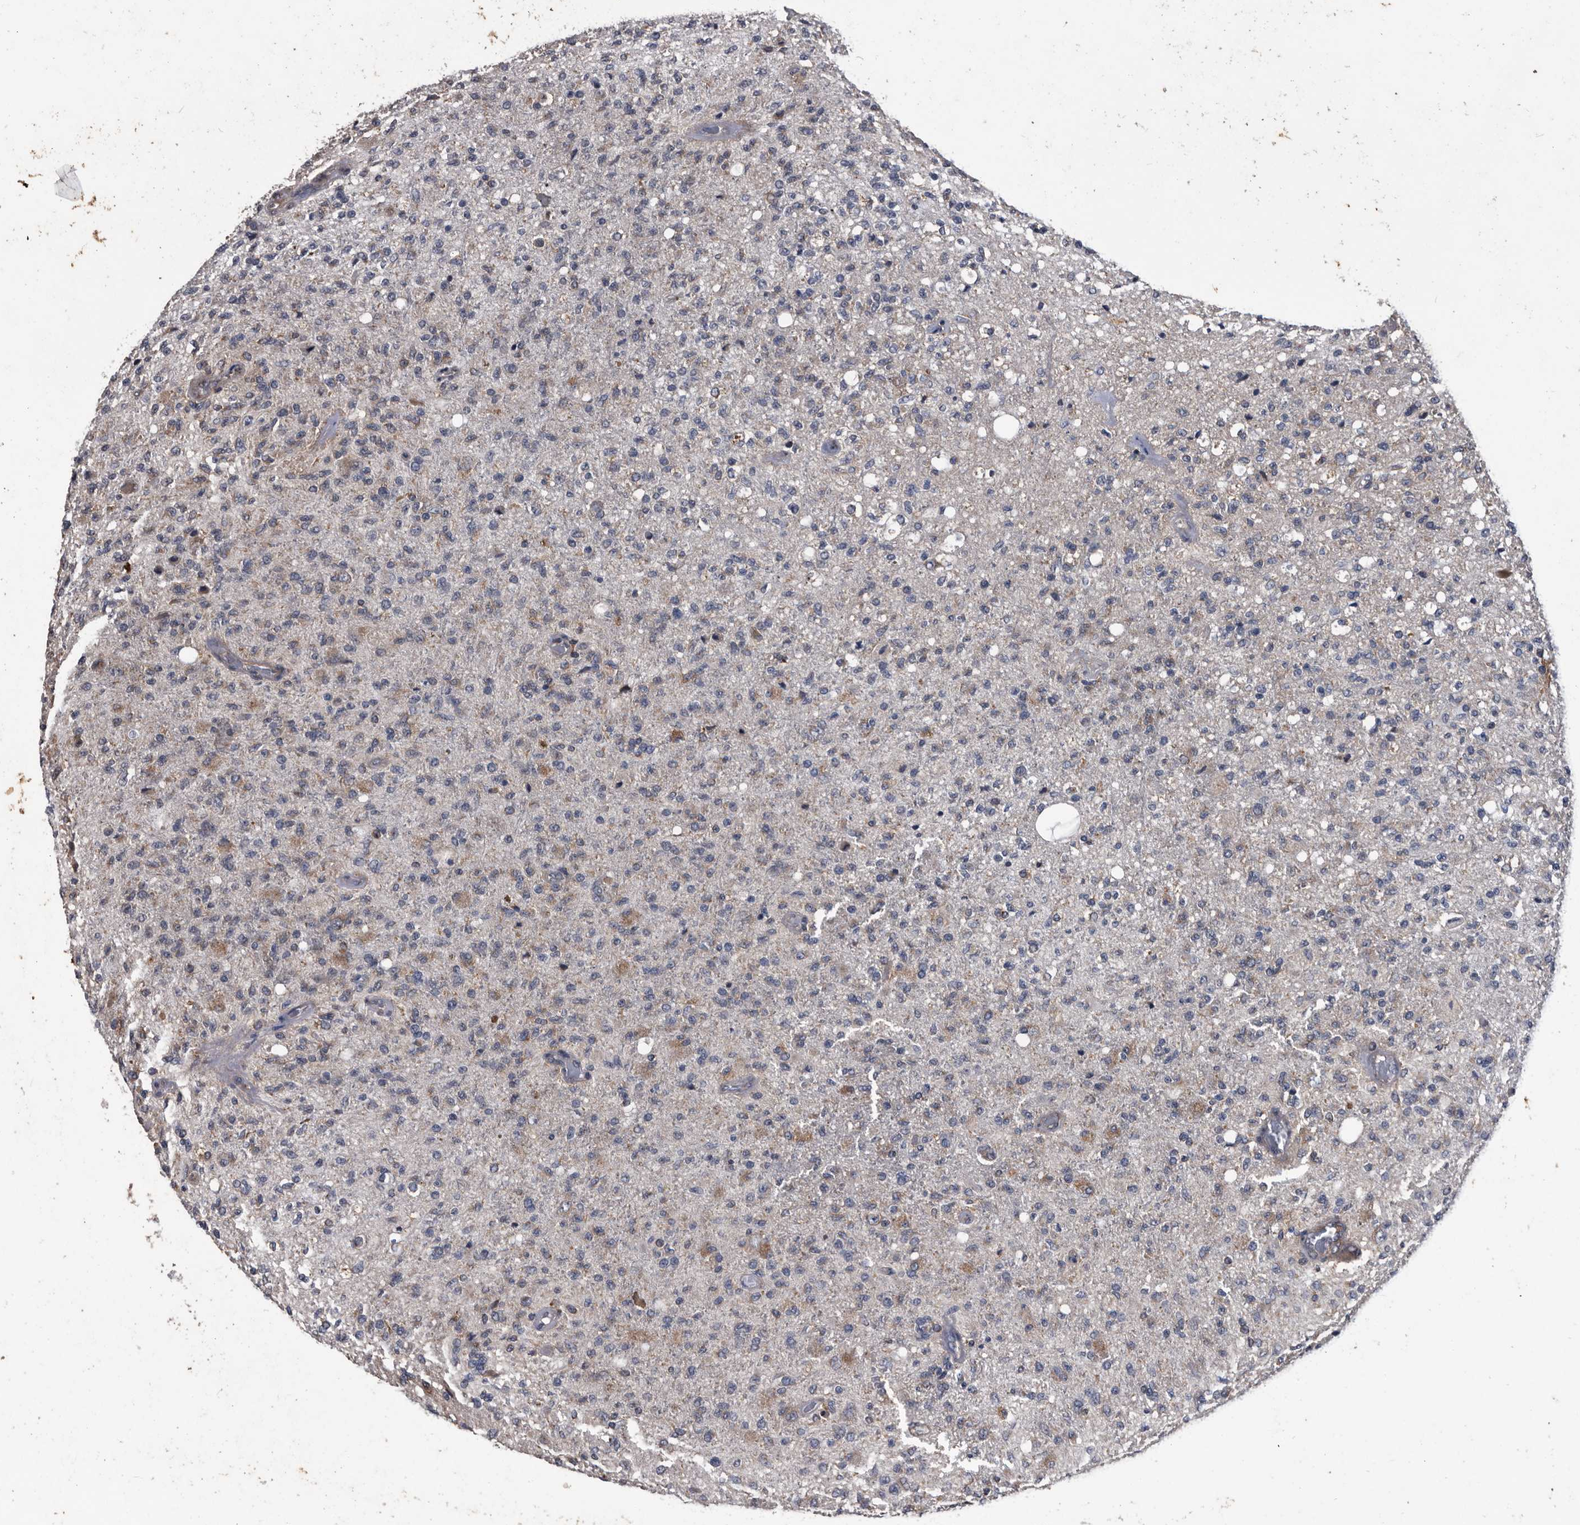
{"staining": {"intensity": "weak", "quantity": "<25%", "location": "cytoplasmic/membranous"}, "tissue": "glioma", "cell_type": "Tumor cells", "image_type": "cancer", "snomed": [{"axis": "morphology", "description": "Normal tissue, NOS"}, {"axis": "morphology", "description": "Glioma, malignant, High grade"}, {"axis": "topography", "description": "Cerebral cortex"}], "caption": "Tumor cells show no significant protein positivity in glioma.", "gene": "NRBP1", "patient": {"sex": "male", "age": 77}}